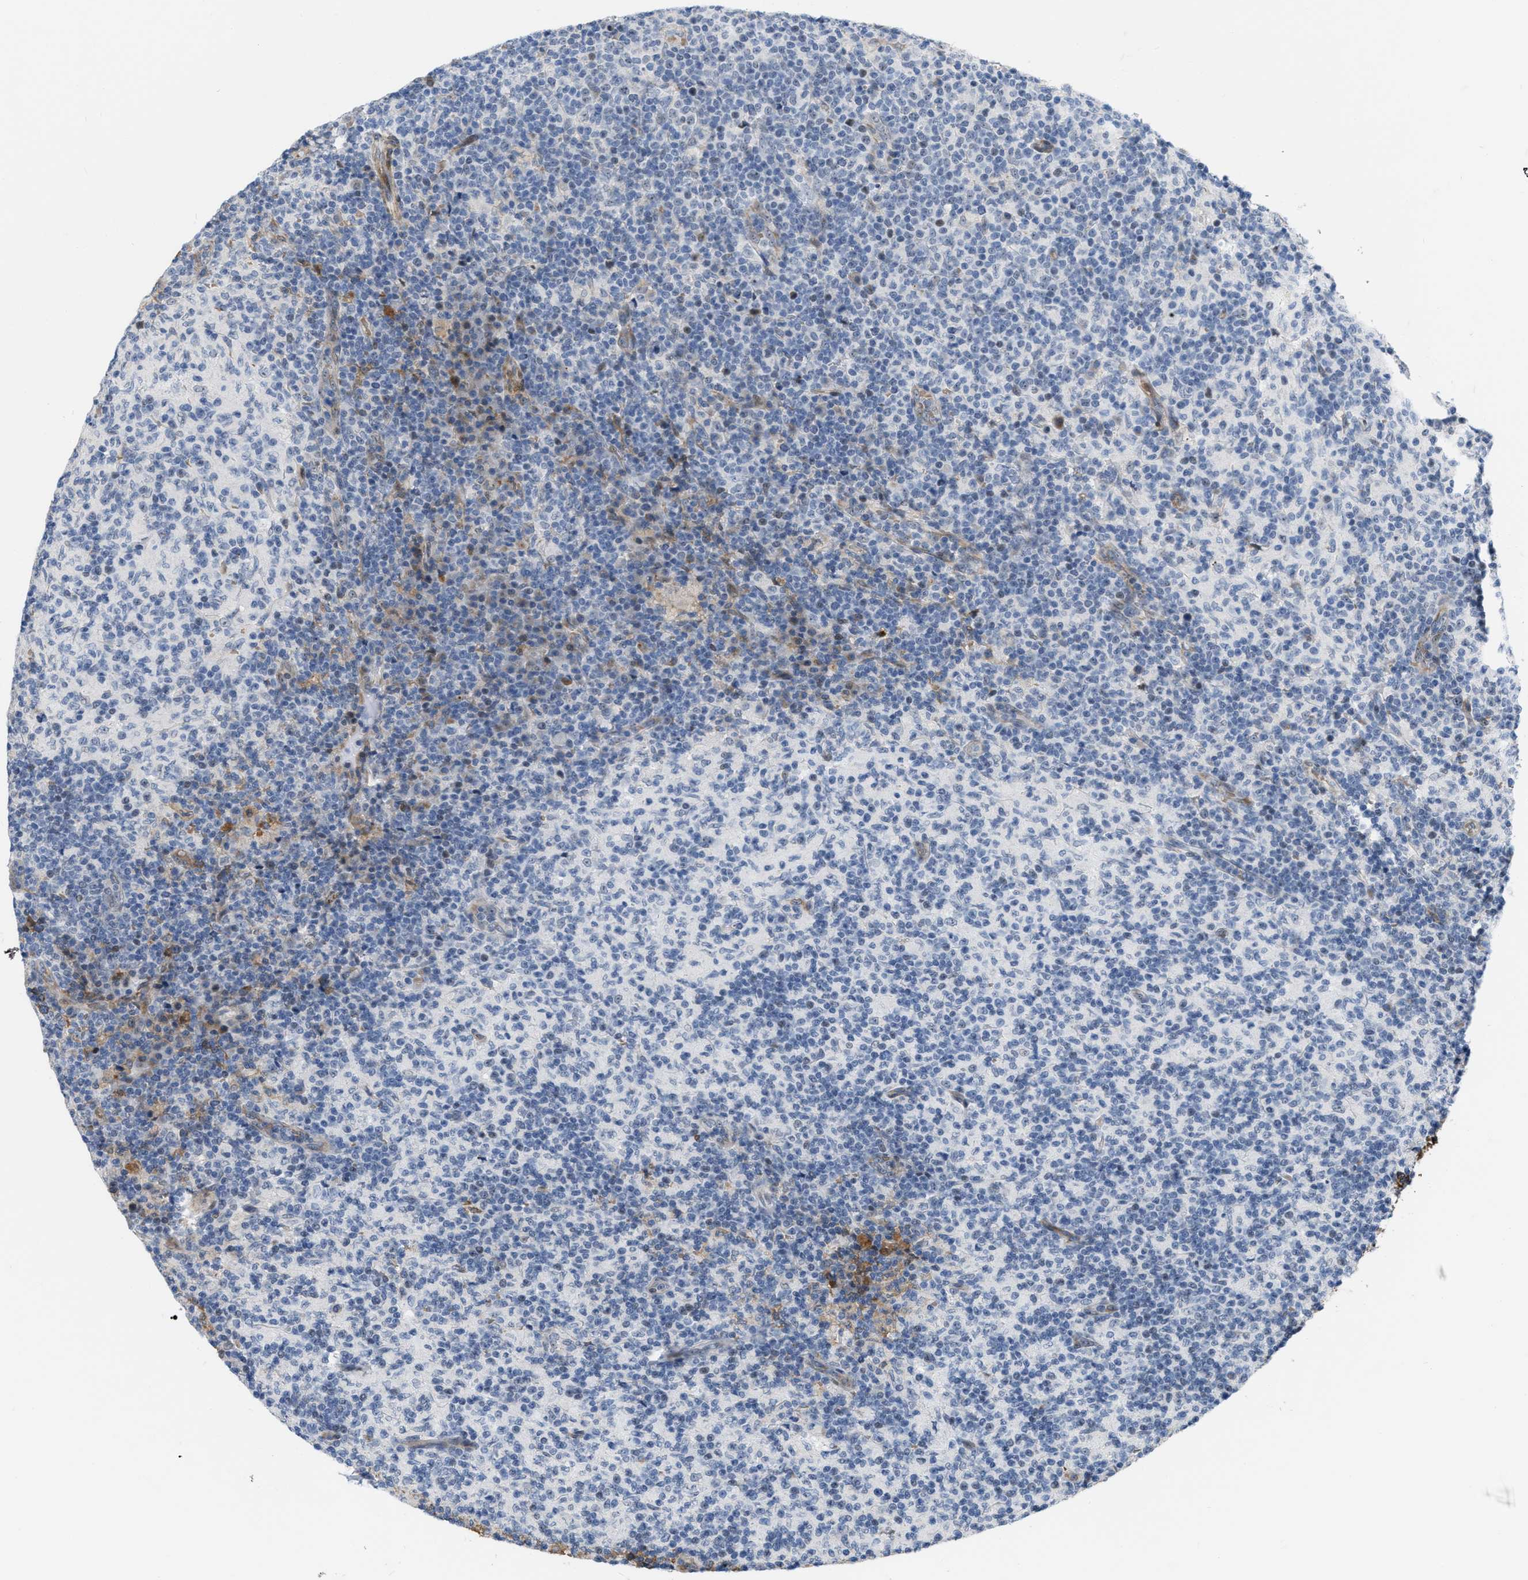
{"staining": {"intensity": "negative", "quantity": "none", "location": "none"}, "tissue": "lymph node", "cell_type": "Germinal center cells", "image_type": "normal", "snomed": [{"axis": "morphology", "description": "Normal tissue, NOS"}, {"axis": "morphology", "description": "Inflammation, NOS"}, {"axis": "topography", "description": "Lymph node"}], "caption": "Germinal center cells are negative for protein expression in normal human lymph node.", "gene": "POLR1F", "patient": {"sex": "male", "age": 55}}